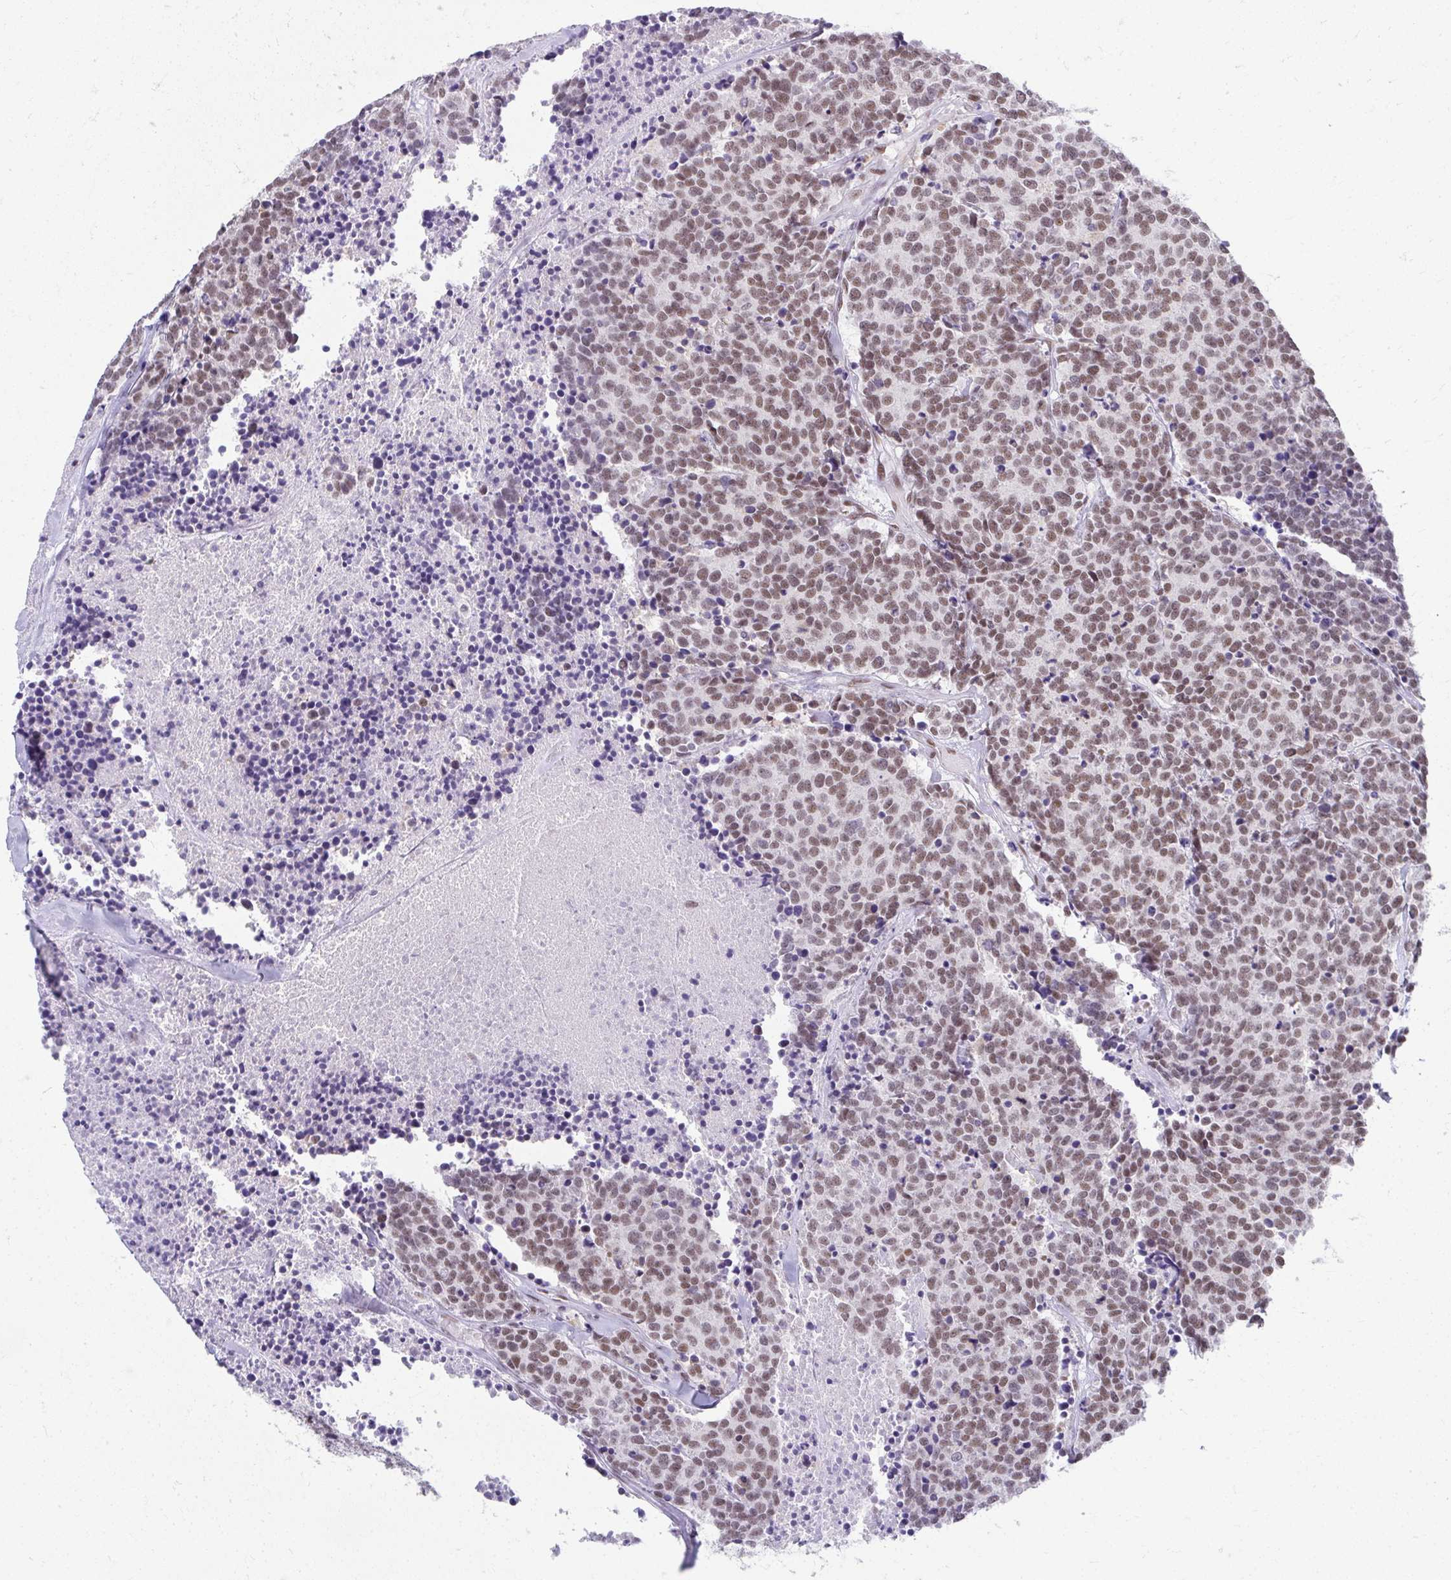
{"staining": {"intensity": "moderate", "quantity": ">75%", "location": "nuclear"}, "tissue": "carcinoid", "cell_type": "Tumor cells", "image_type": "cancer", "snomed": [{"axis": "morphology", "description": "Carcinoid, malignant, NOS"}, {"axis": "topography", "description": "Skin"}], "caption": "Carcinoid tissue shows moderate nuclear staining in approximately >75% of tumor cells The protein of interest is shown in brown color, while the nuclei are stained blue.", "gene": "CREBBP", "patient": {"sex": "female", "age": 79}}